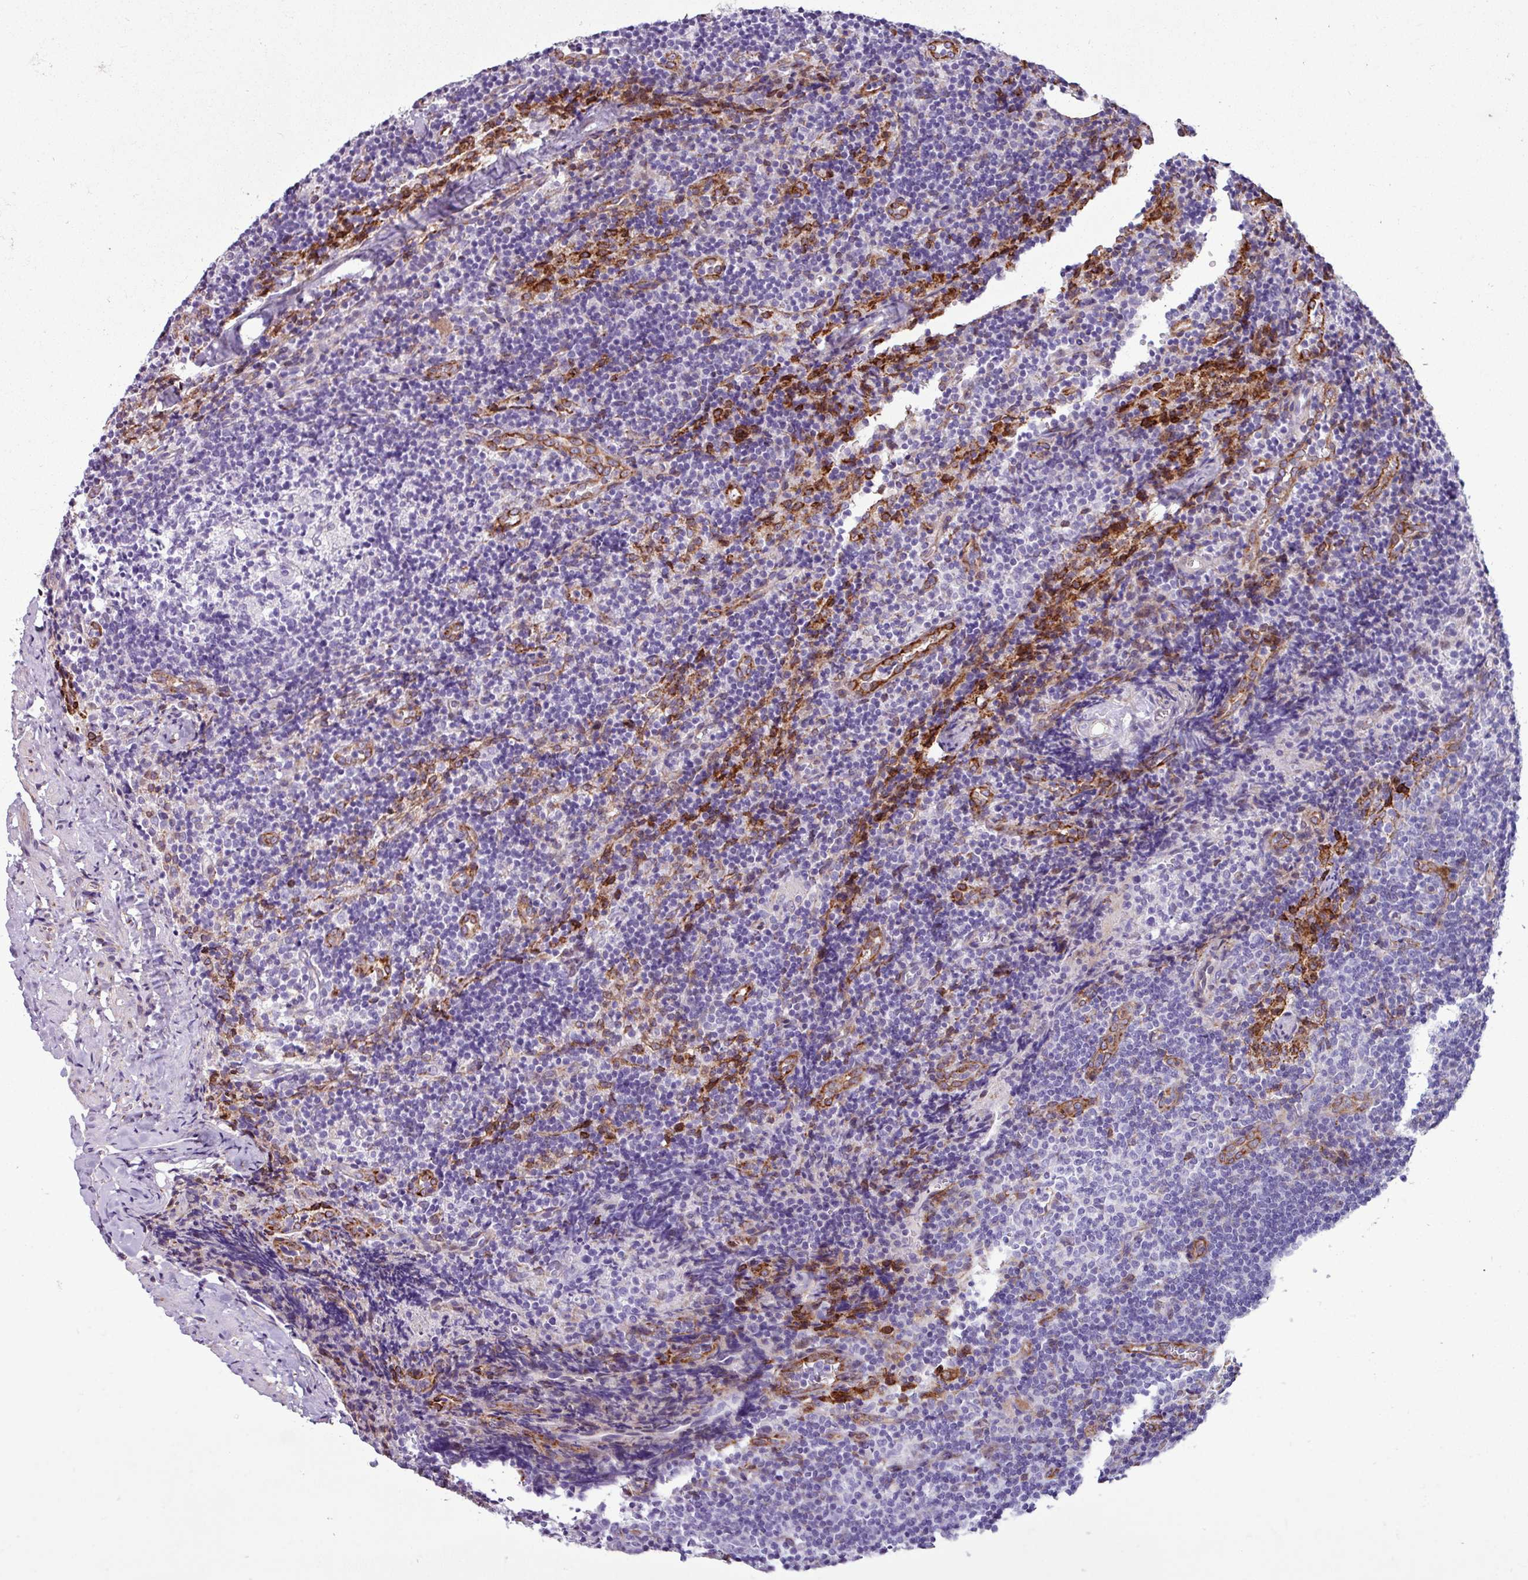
{"staining": {"intensity": "negative", "quantity": "none", "location": "none"}, "tissue": "lymph node", "cell_type": "Germinal center cells", "image_type": "normal", "snomed": [{"axis": "morphology", "description": "Normal tissue, NOS"}, {"axis": "topography", "description": "Lymph node"}], "caption": "Image shows no protein positivity in germinal center cells of benign lymph node.", "gene": "PPP1R35", "patient": {"sex": "female", "age": 52}}